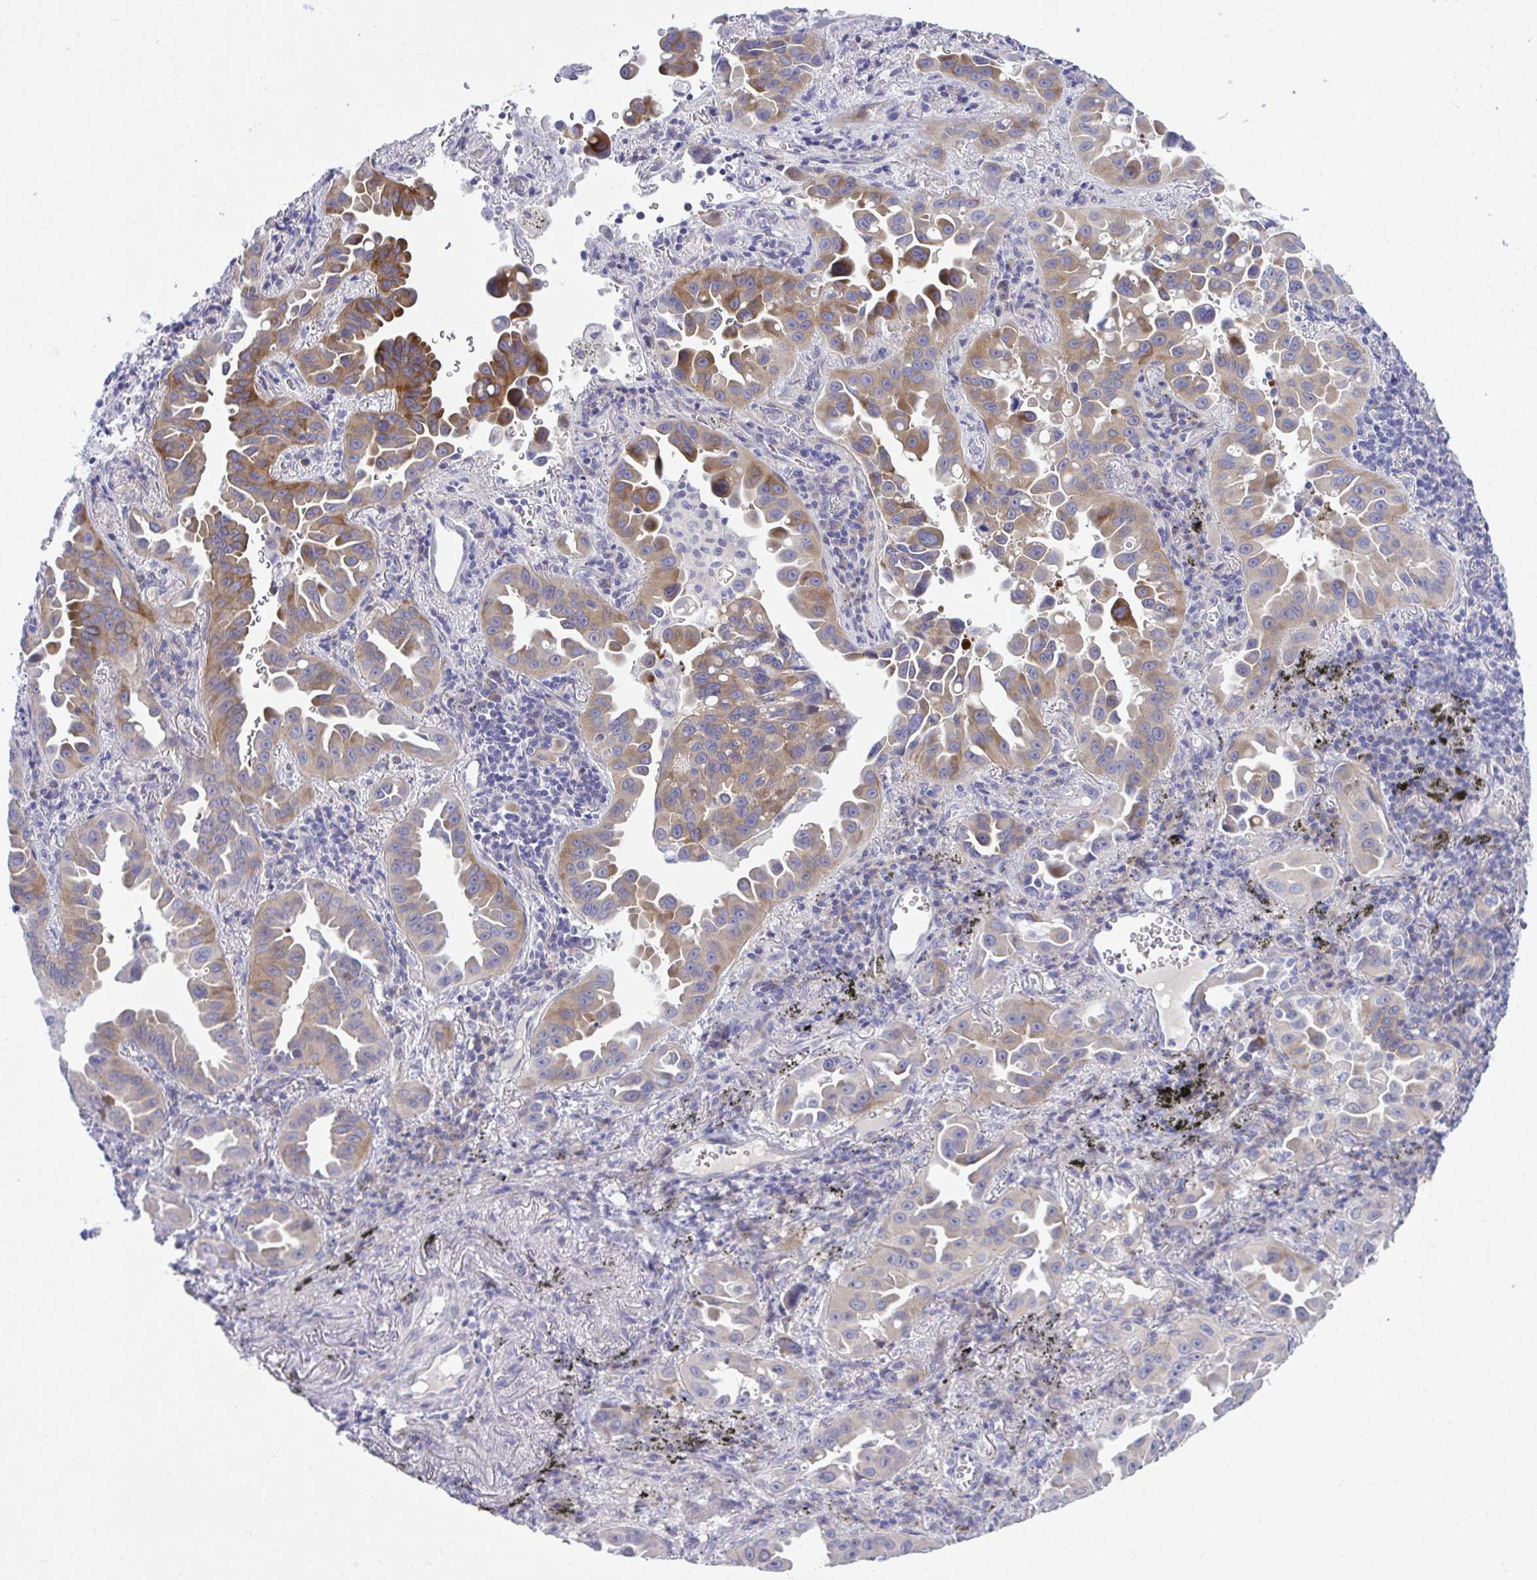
{"staining": {"intensity": "moderate", "quantity": "25%-75%", "location": "cytoplasmic/membranous"}, "tissue": "lung cancer", "cell_type": "Tumor cells", "image_type": "cancer", "snomed": [{"axis": "morphology", "description": "Adenocarcinoma, NOS"}, {"axis": "topography", "description": "Lung"}], "caption": "Brown immunohistochemical staining in human lung cancer (adenocarcinoma) shows moderate cytoplasmic/membranous staining in about 25%-75% of tumor cells.", "gene": "MED9", "patient": {"sex": "male", "age": 68}}